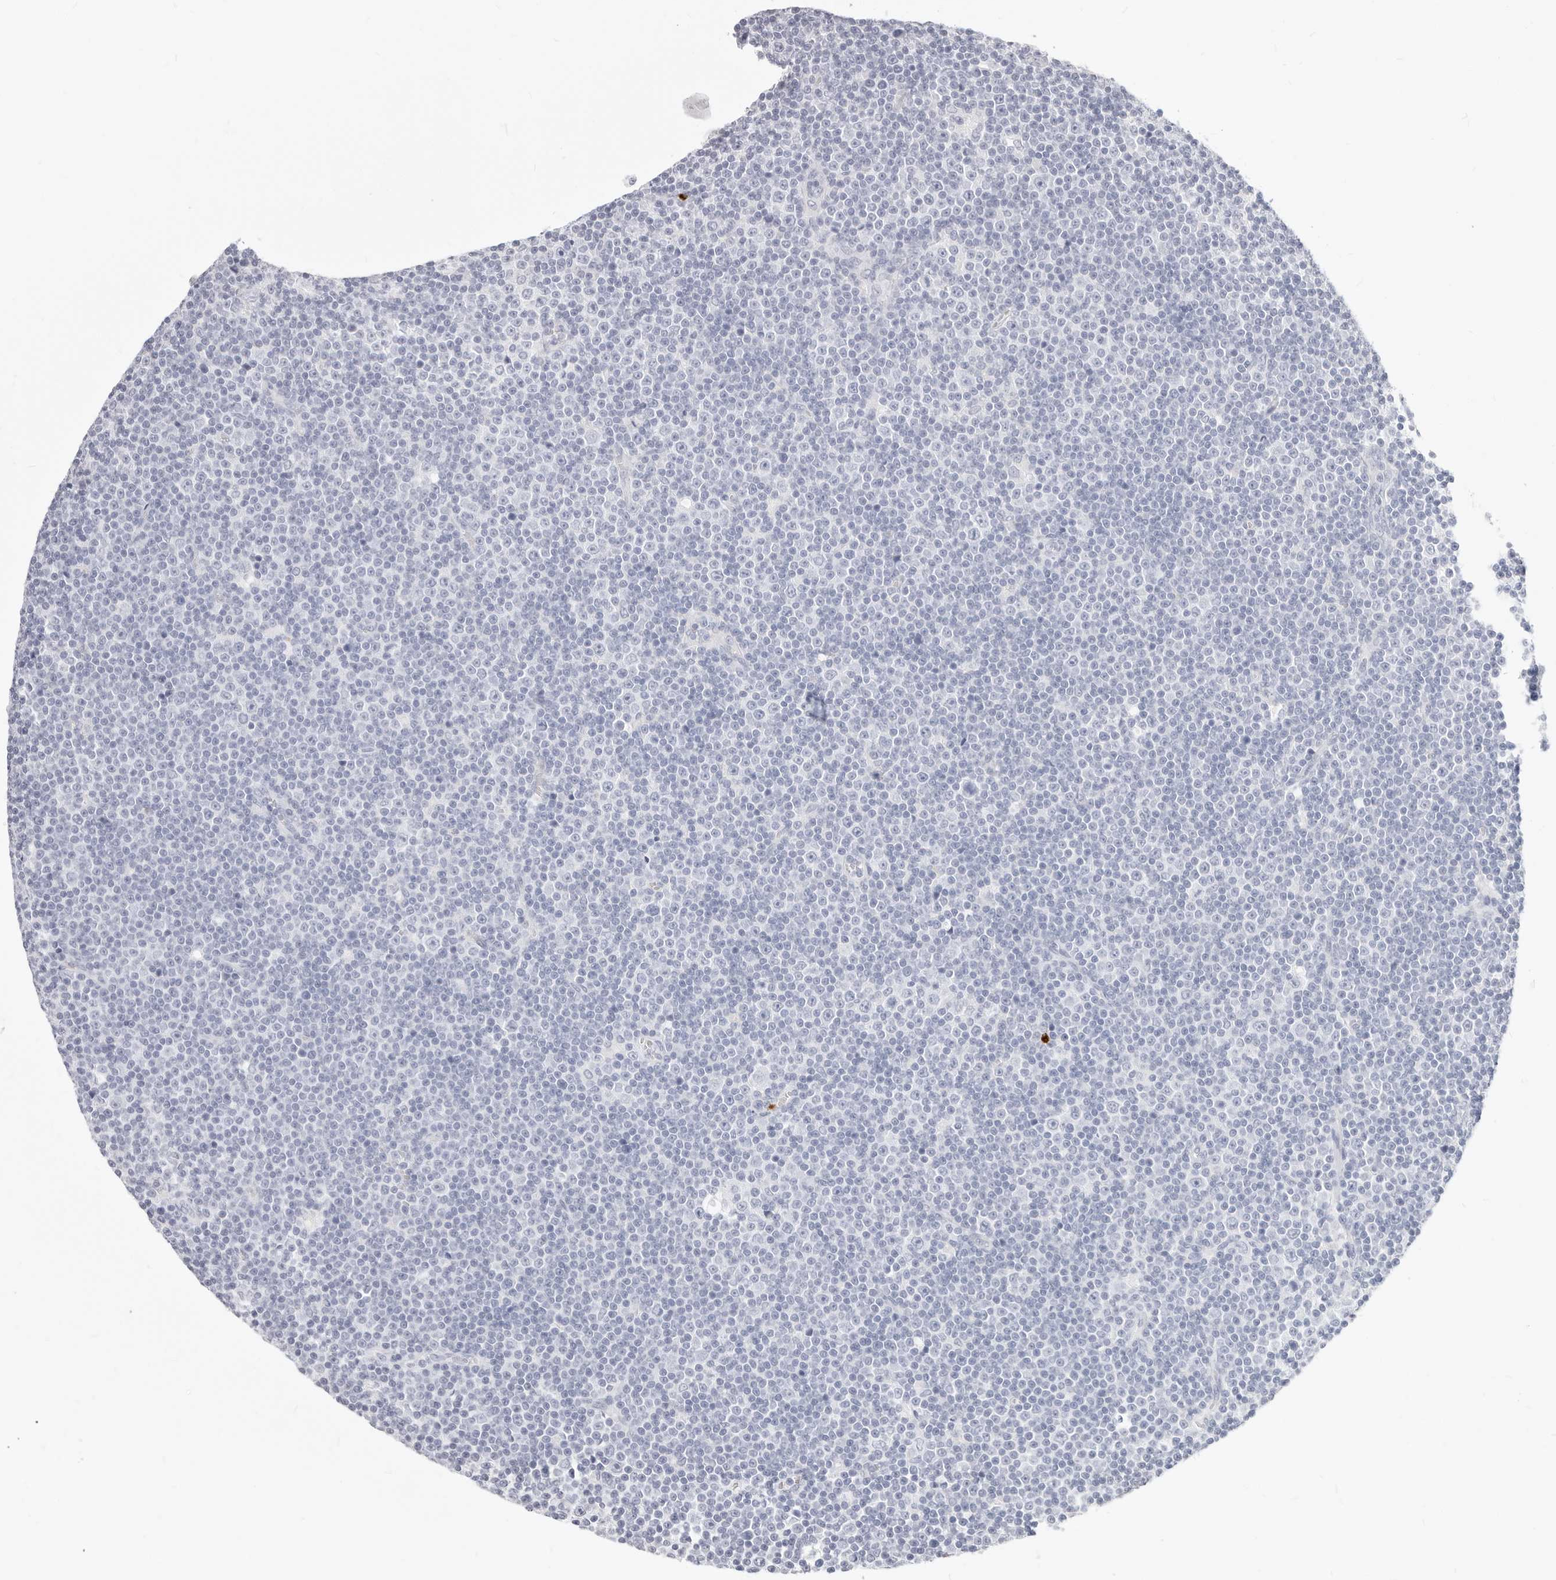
{"staining": {"intensity": "negative", "quantity": "none", "location": "none"}, "tissue": "lymphoma", "cell_type": "Tumor cells", "image_type": "cancer", "snomed": [{"axis": "morphology", "description": "Malignant lymphoma, non-Hodgkin's type, Low grade"}, {"axis": "topography", "description": "Lymph node"}], "caption": "Immunohistochemical staining of human low-grade malignant lymphoma, non-Hodgkin's type shows no significant staining in tumor cells.", "gene": "CAMP", "patient": {"sex": "female", "age": 67}}